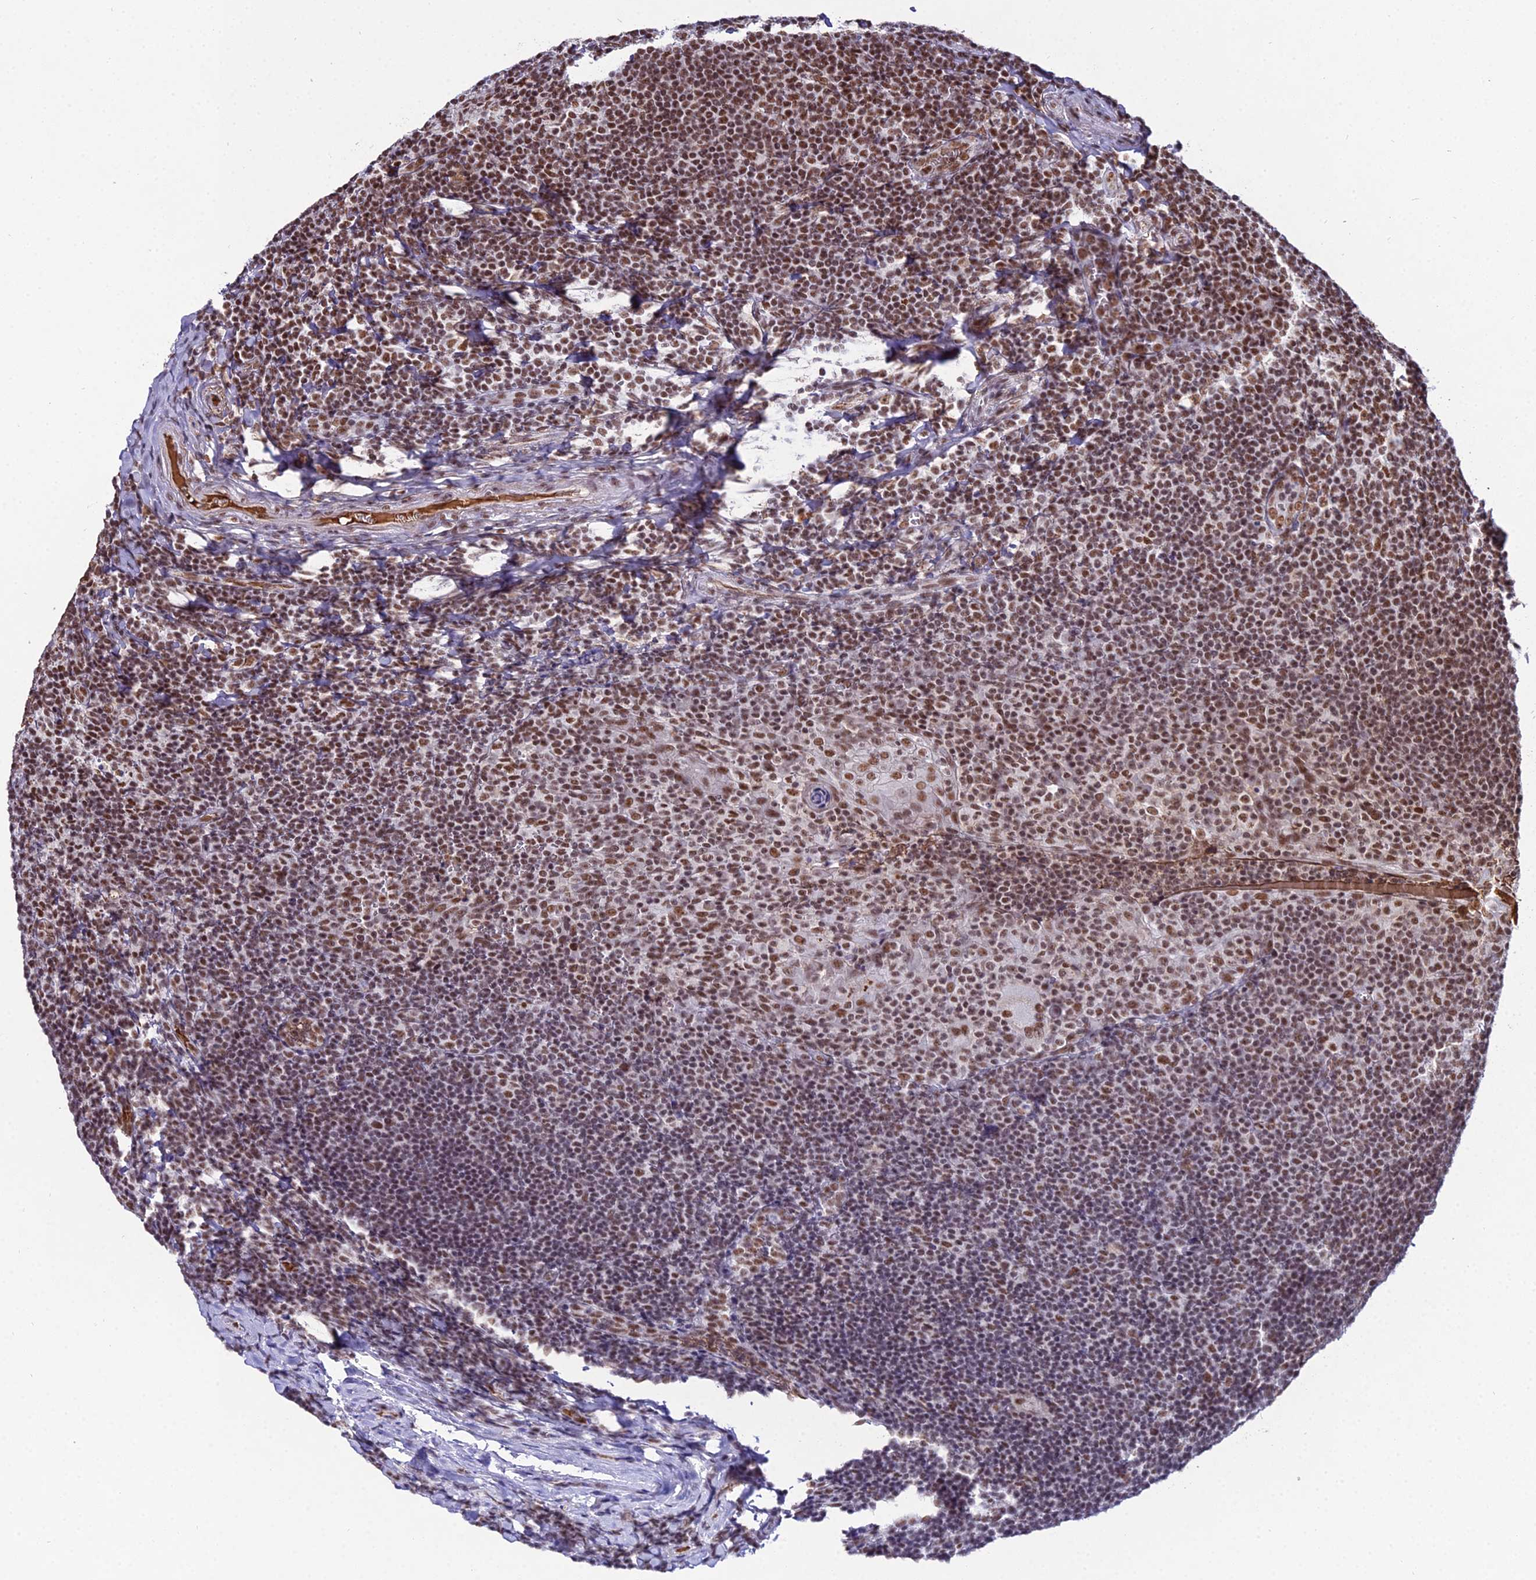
{"staining": {"intensity": "moderate", "quantity": ">75%", "location": "nuclear"}, "tissue": "tonsil", "cell_type": "Germinal center cells", "image_type": "normal", "snomed": [{"axis": "morphology", "description": "Normal tissue, NOS"}, {"axis": "topography", "description": "Tonsil"}], "caption": "Moderate nuclear positivity for a protein is identified in approximately >75% of germinal center cells of normal tonsil using immunohistochemistry.", "gene": "RBM12", "patient": {"sex": "male", "age": 37}}